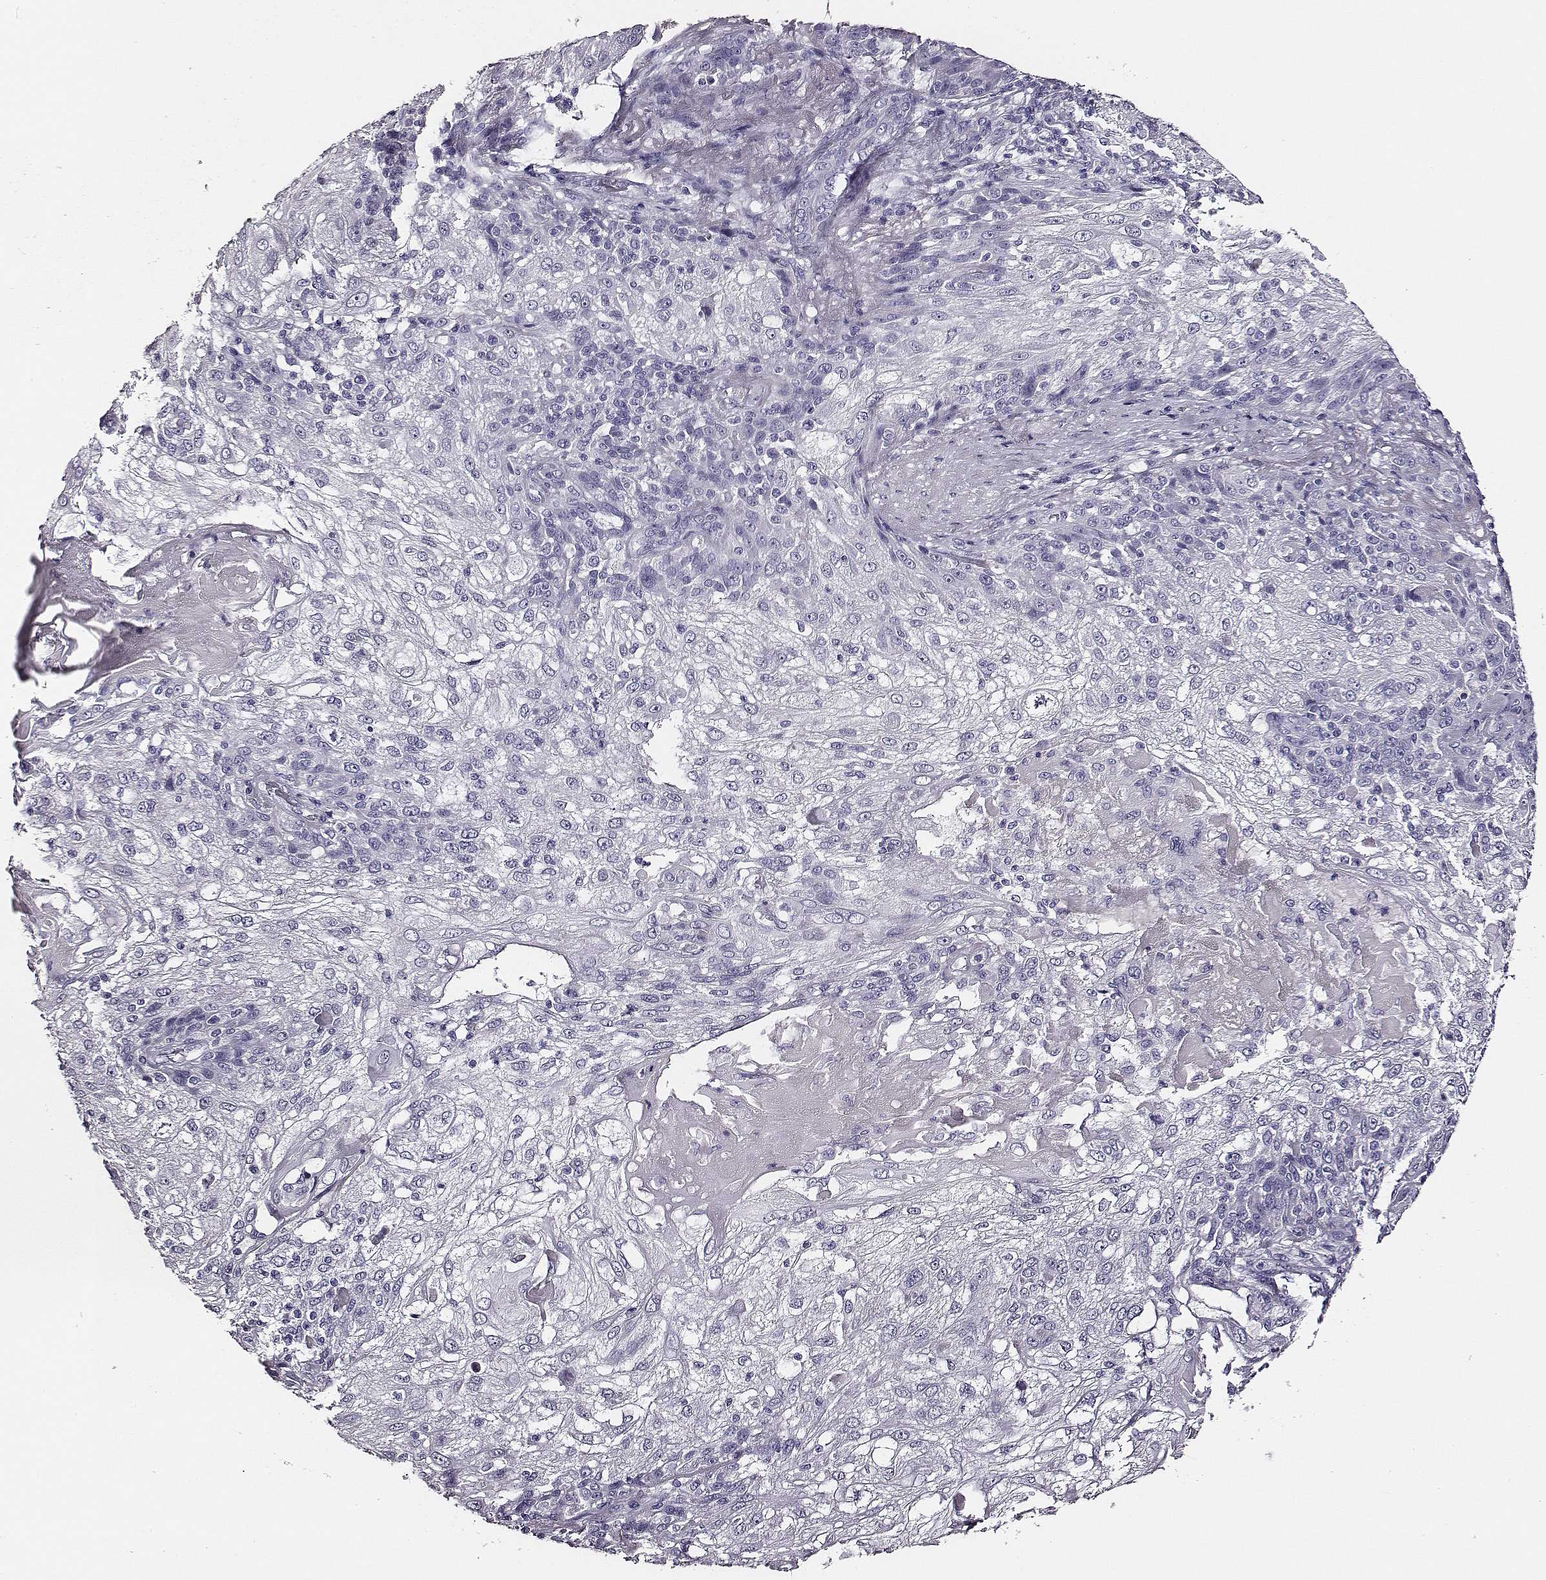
{"staining": {"intensity": "negative", "quantity": "none", "location": "none"}, "tissue": "skin cancer", "cell_type": "Tumor cells", "image_type": "cancer", "snomed": [{"axis": "morphology", "description": "Normal tissue, NOS"}, {"axis": "morphology", "description": "Squamous cell carcinoma, NOS"}, {"axis": "topography", "description": "Skin"}], "caption": "Histopathology image shows no protein staining in tumor cells of squamous cell carcinoma (skin) tissue.", "gene": "DPEP1", "patient": {"sex": "female", "age": 83}}